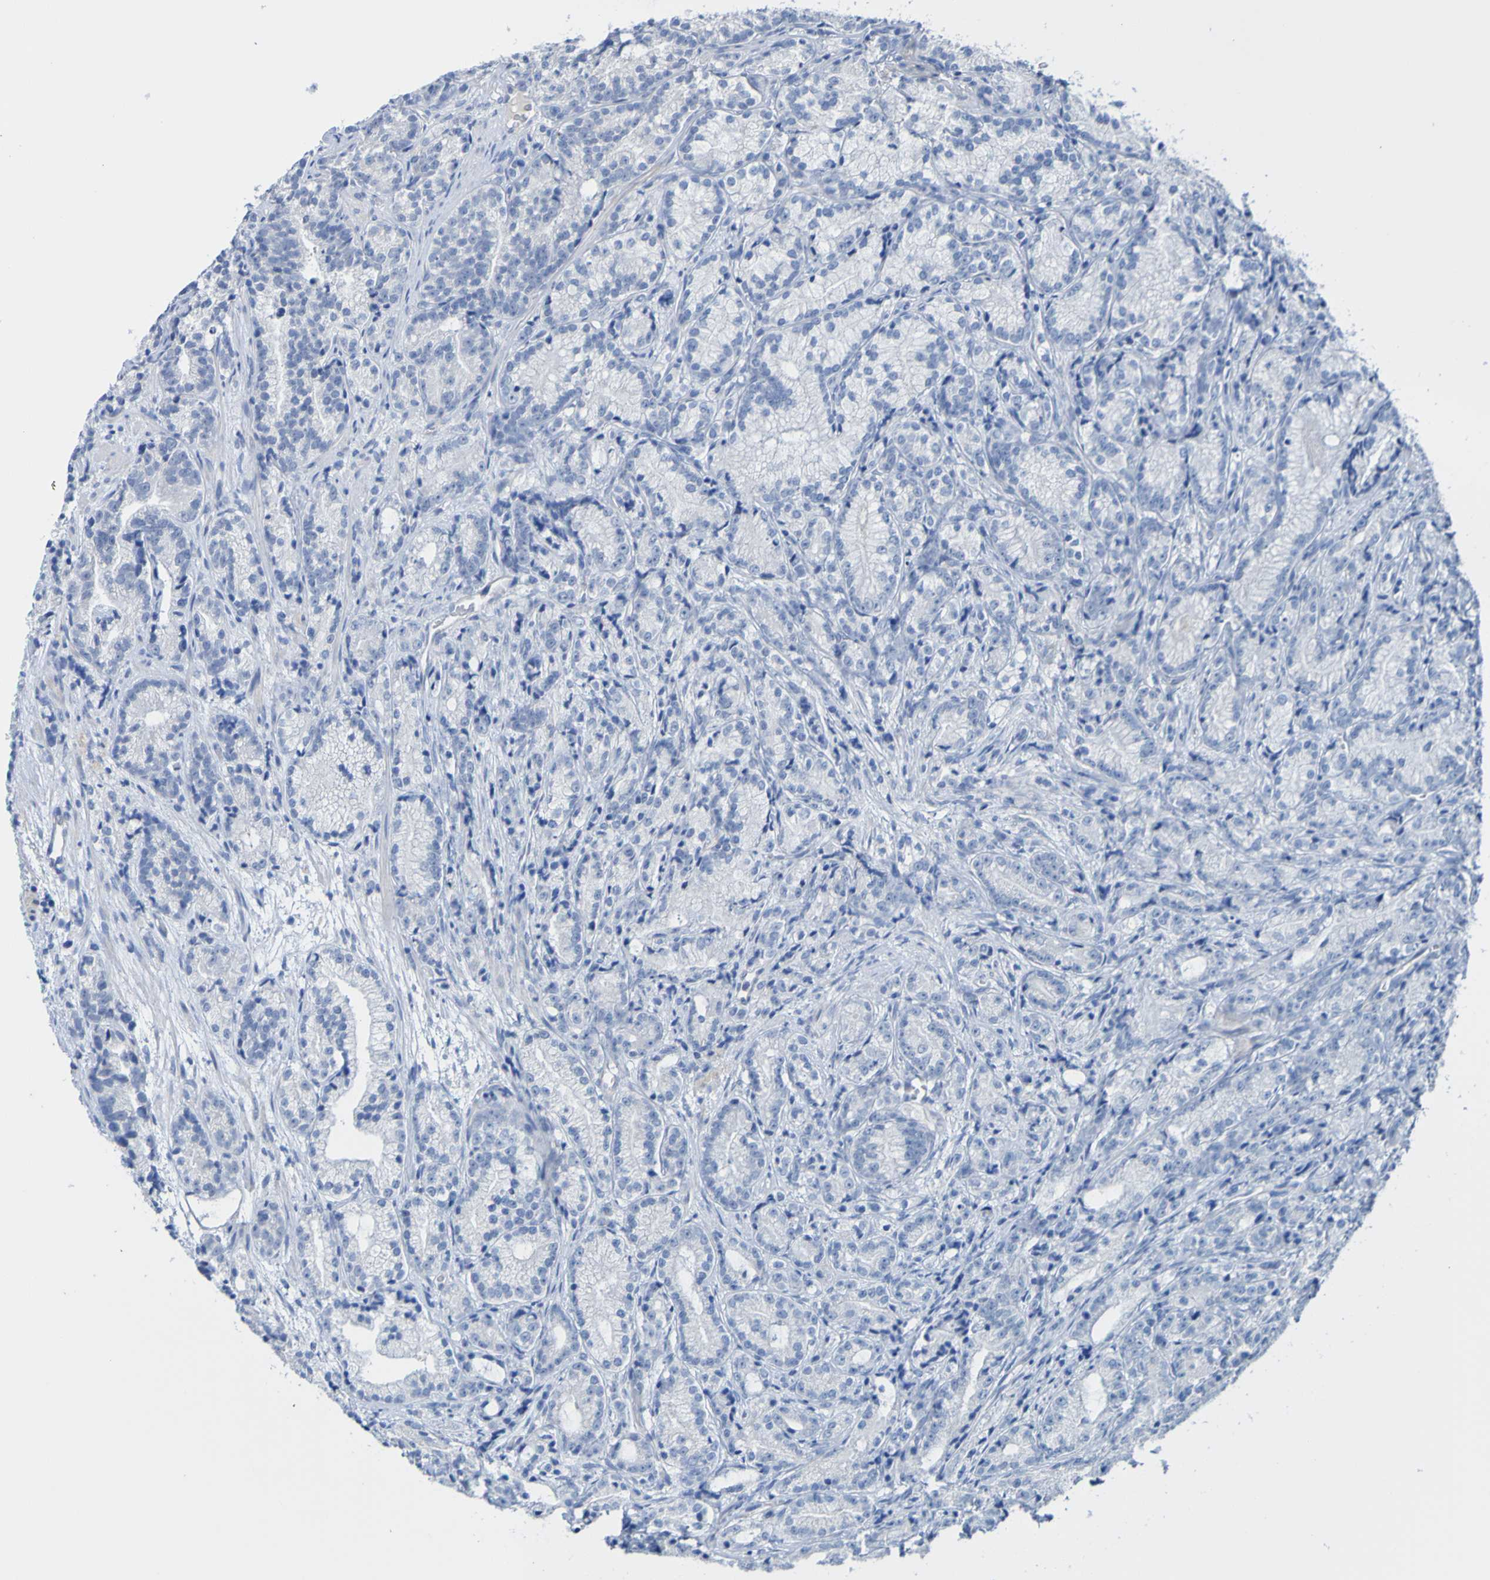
{"staining": {"intensity": "negative", "quantity": "none", "location": "none"}, "tissue": "prostate cancer", "cell_type": "Tumor cells", "image_type": "cancer", "snomed": [{"axis": "morphology", "description": "Adenocarcinoma, Low grade"}, {"axis": "topography", "description": "Prostate"}], "caption": "Image shows no significant protein staining in tumor cells of prostate cancer.", "gene": "ACMSD", "patient": {"sex": "male", "age": 89}}